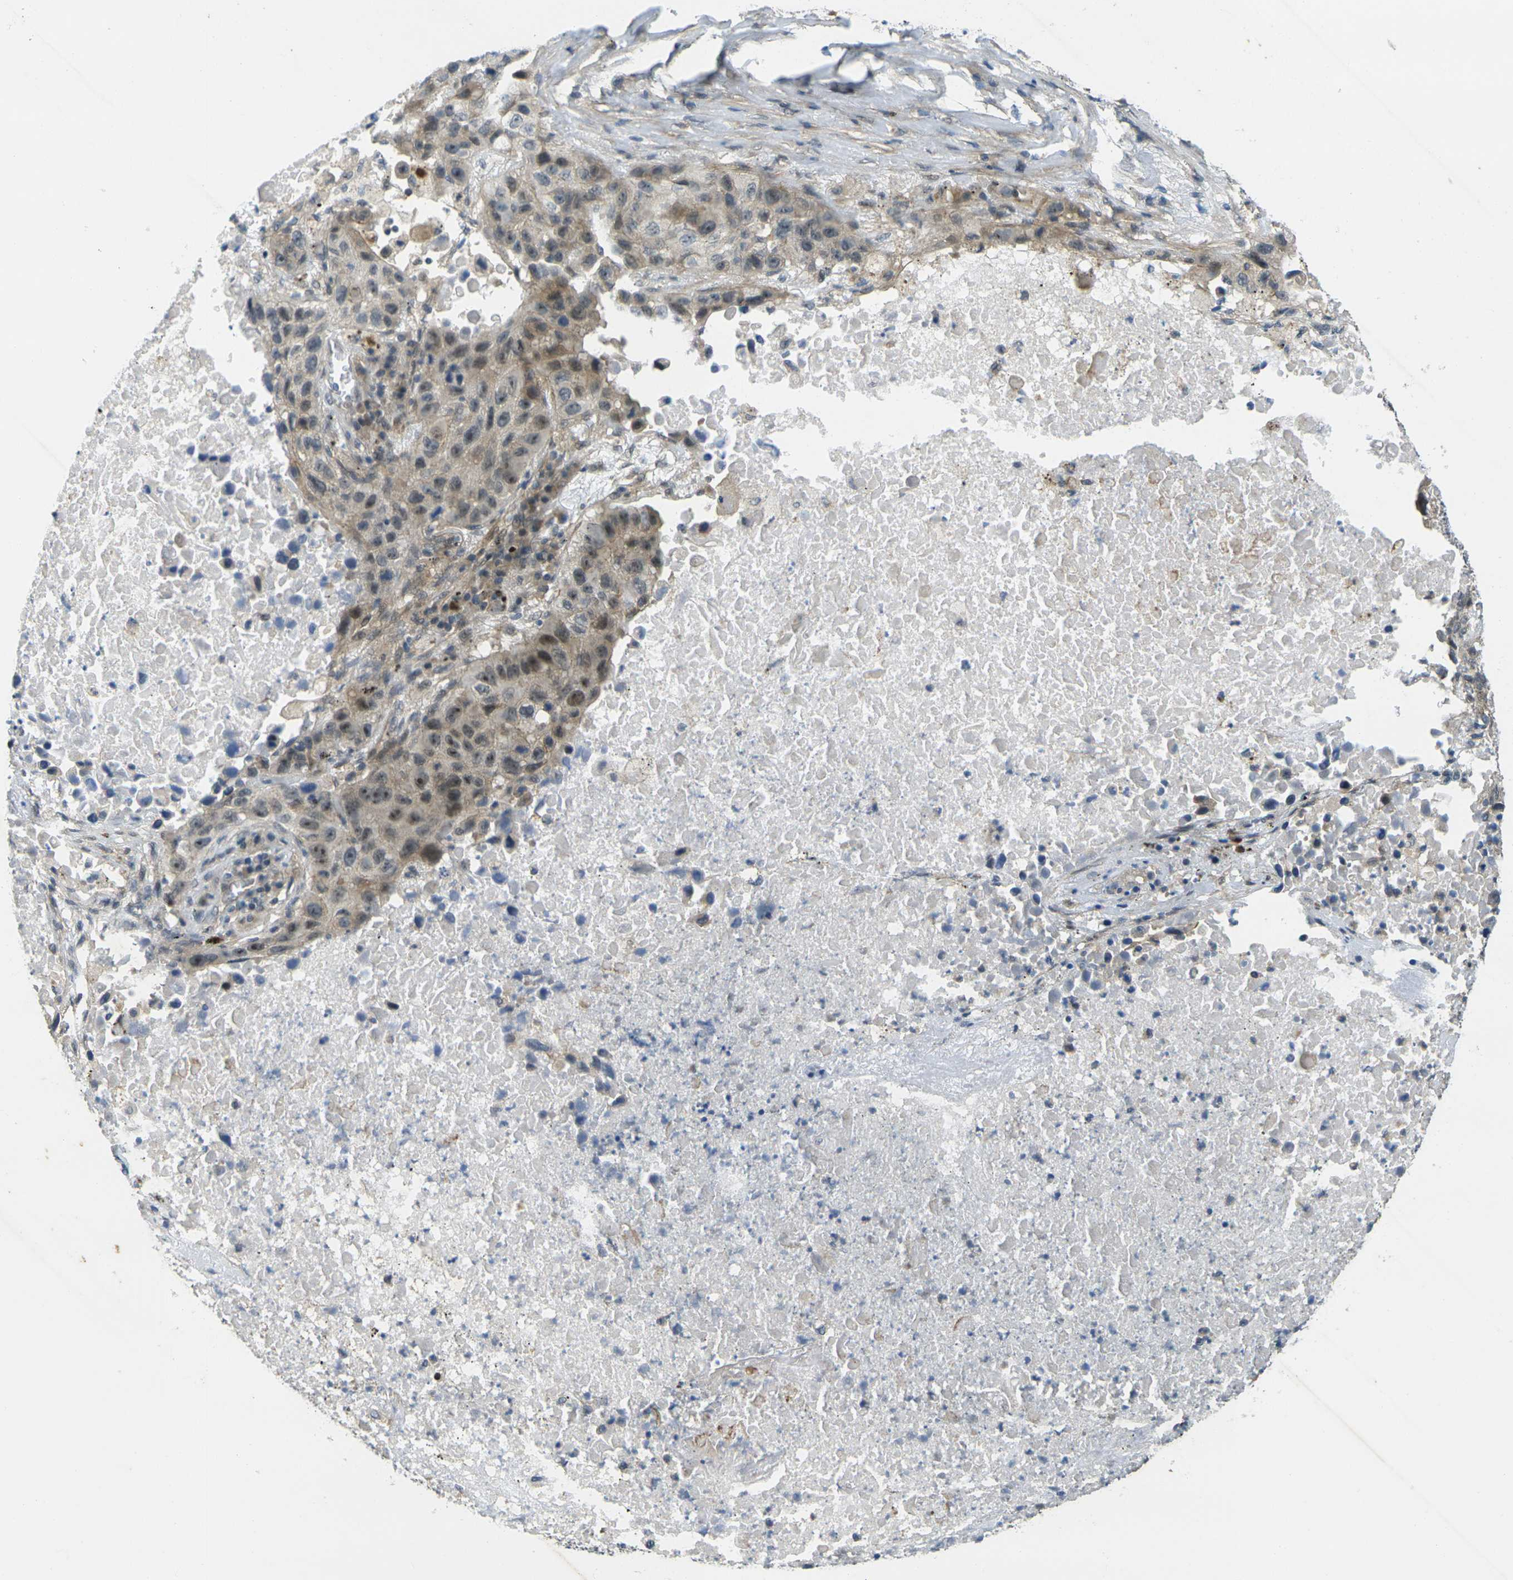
{"staining": {"intensity": "moderate", "quantity": "25%-75%", "location": "cytoplasmic/membranous,nuclear"}, "tissue": "lung cancer", "cell_type": "Tumor cells", "image_type": "cancer", "snomed": [{"axis": "morphology", "description": "Squamous cell carcinoma, NOS"}, {"axis": "topography", "description": "Lung"}], "caption": "Moderate cytoplasmic/membranous and nuclear positivity for a protein is identified in approximately 25%-75% of tumor cells of lung squamous cell carcinoma using immunohistochemistry (IHC).", "gene": "KCTD10", "patient": {"sex": "male", "age": 57}}